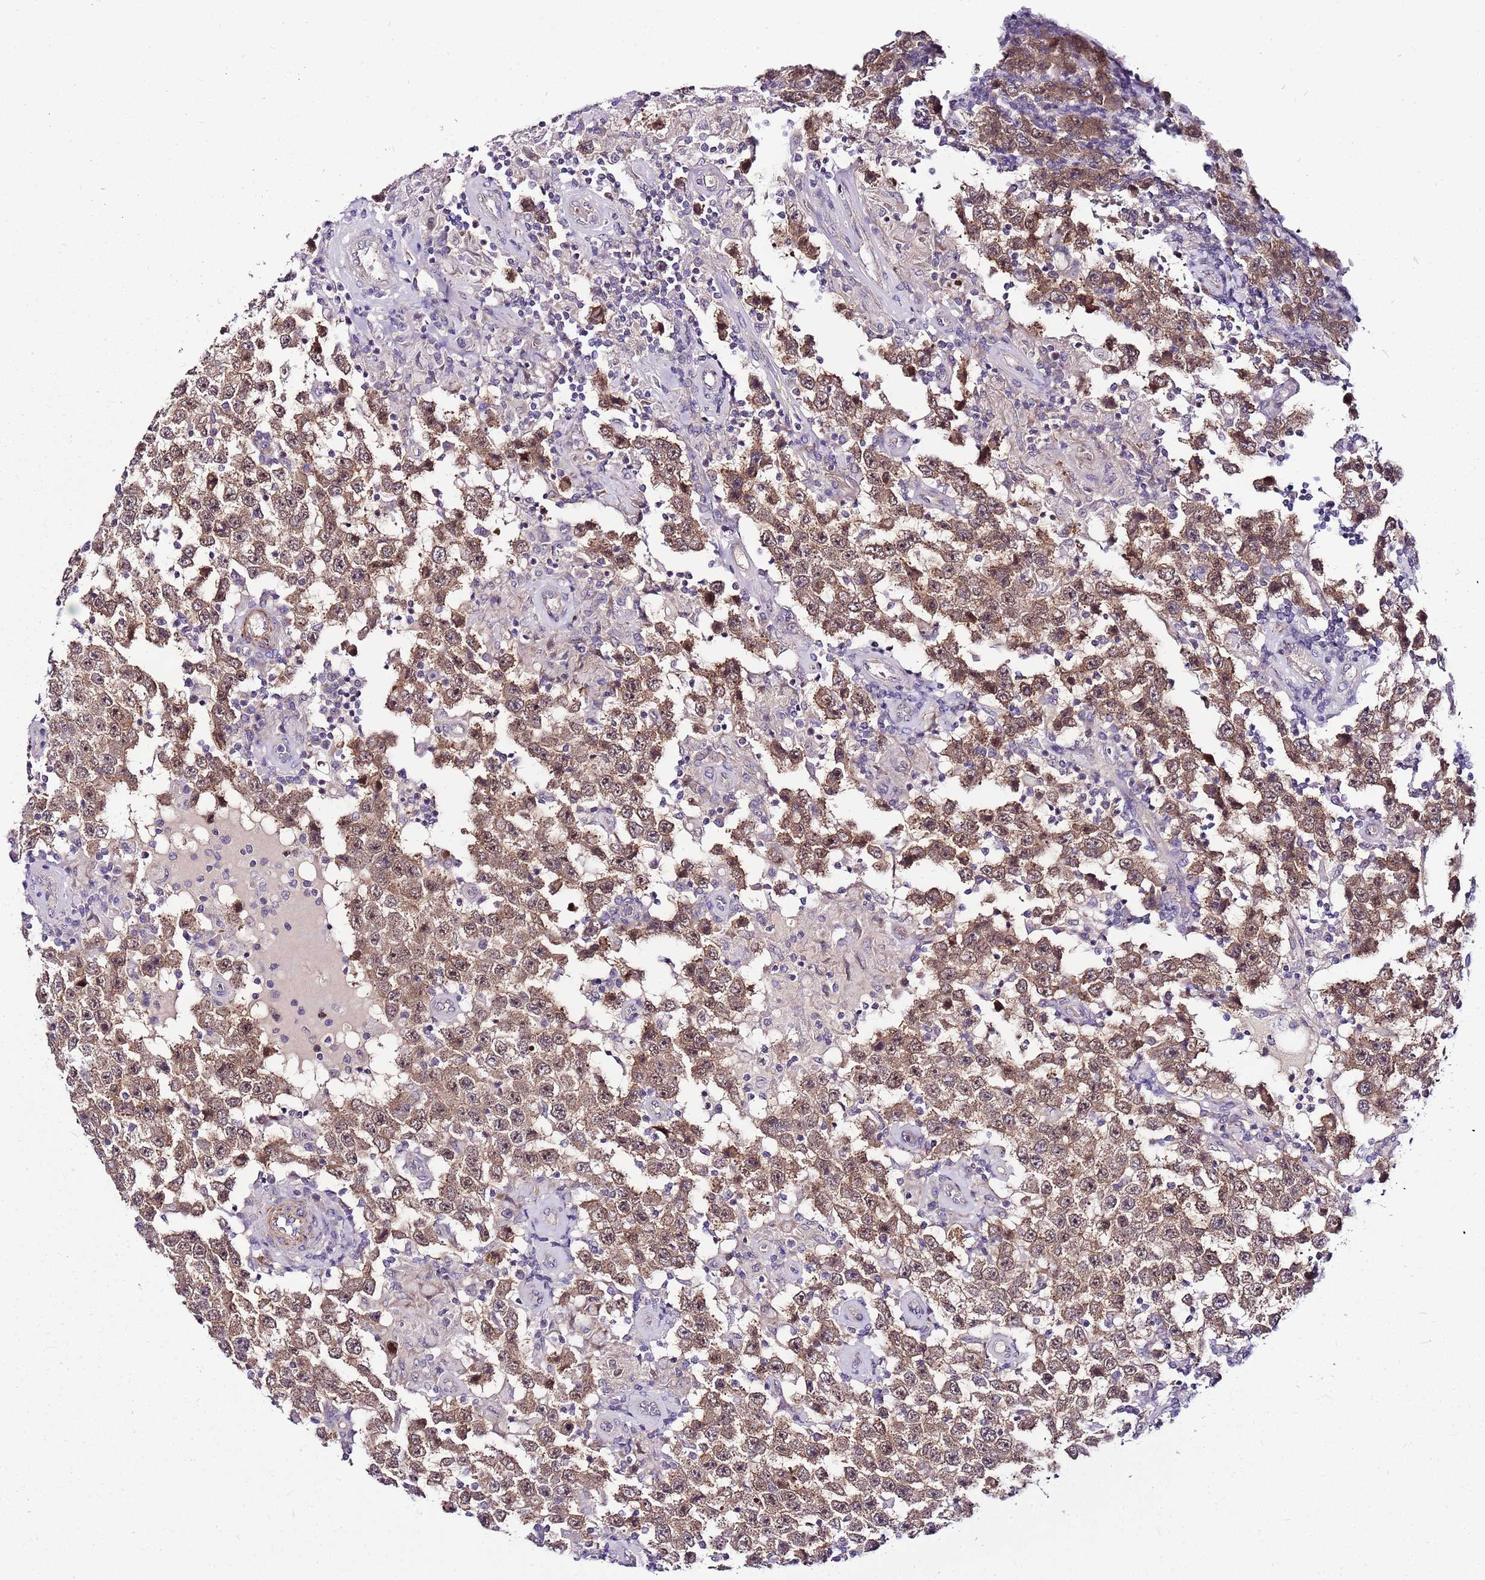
{"staining": {"intensity": "moderate", "quantity": ">75%", "location": "cytoplasmic/membranous,nuclear"}, "tissue": "testis cancer", "cell_type": "Tumor cells", "image_type": "cancer", "snomed": [{"axis": "morphology", "description": "Normal tissue, NOS"}, {"axis": "morphology", "description": "Urothelial carcinoma, High grade"}, {"axis": "morphology", "description": "Seminoma, NOS"}, {"axis": "morphology", "description": "Carcinoma, Embryonal, NOS"}, {"axis": "topography", "description": "Urinary bladder"}, {"axis": "topography", "description": "Testis"}], "caption": "An immunohistochemistry photomicrograph of tumor tissue is shown. Protein staining in brown highlights moderate cytoplasmic/membranous and nuclear positivity in testis high-grade urothelial carcinoma within tumor cells.", "gene": "POLE3", "patient": {"sex": "male", "age": 41}}